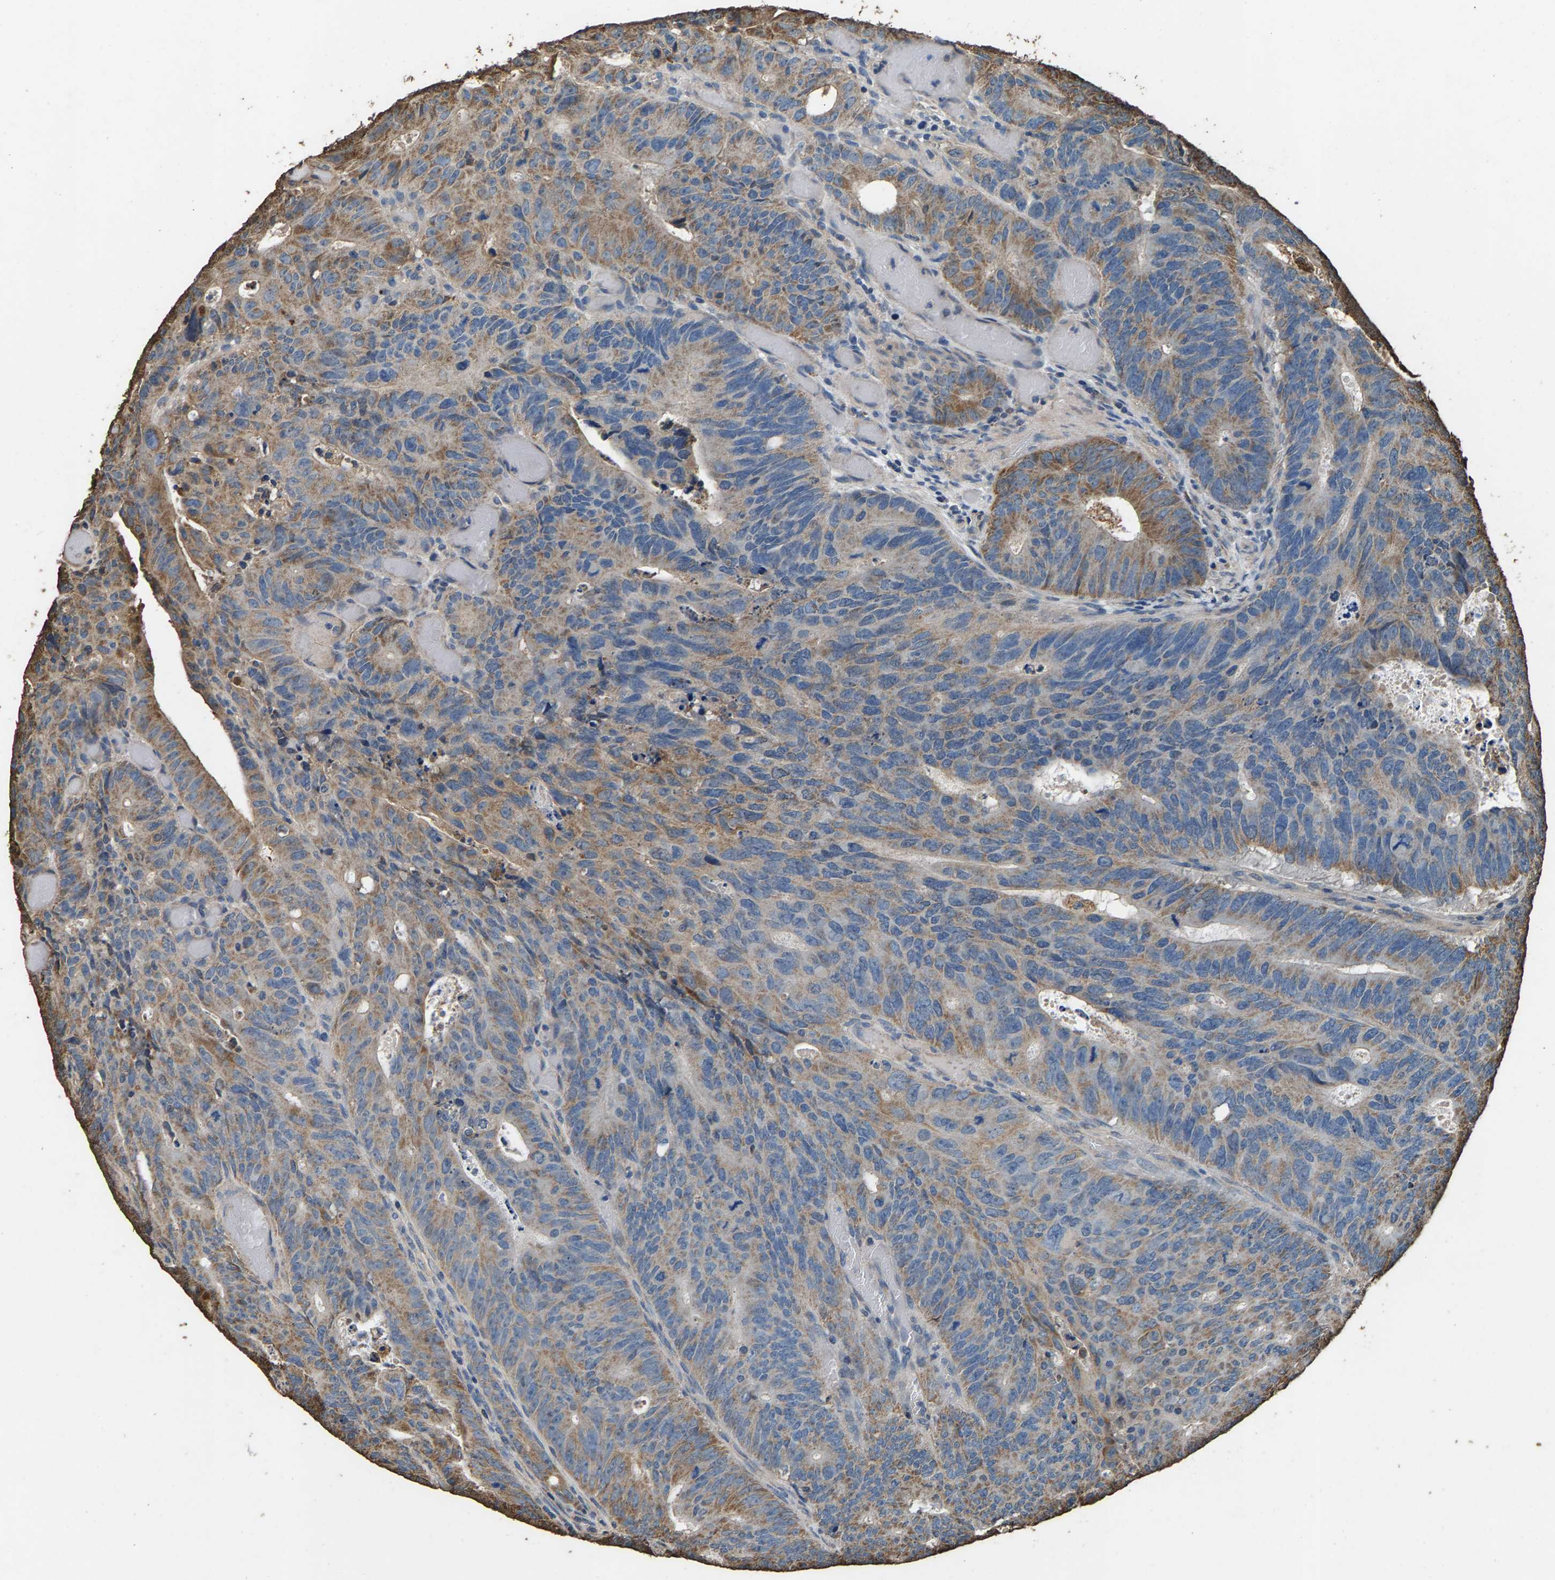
{"staining": {"intensity": "moderate", "quantity": ">75%", "location": "cytoplasmic/membranous"}, "tissue": "colorectal cancer", "cell_type": "Tumor cells", "image_type": "cancer", "snomed": [{"axis": "morphology", "description": "Adenocarcinoma, NOS"}, {"axis": "topography", "description": "Colon"}], "caption": "Human adenocarcinoma (colorectal) stained with a protein marker demonstrates moderate staining in tumor cells.", "gene": "MRPL27", "patient": {"sex": "male", "age": 87}}